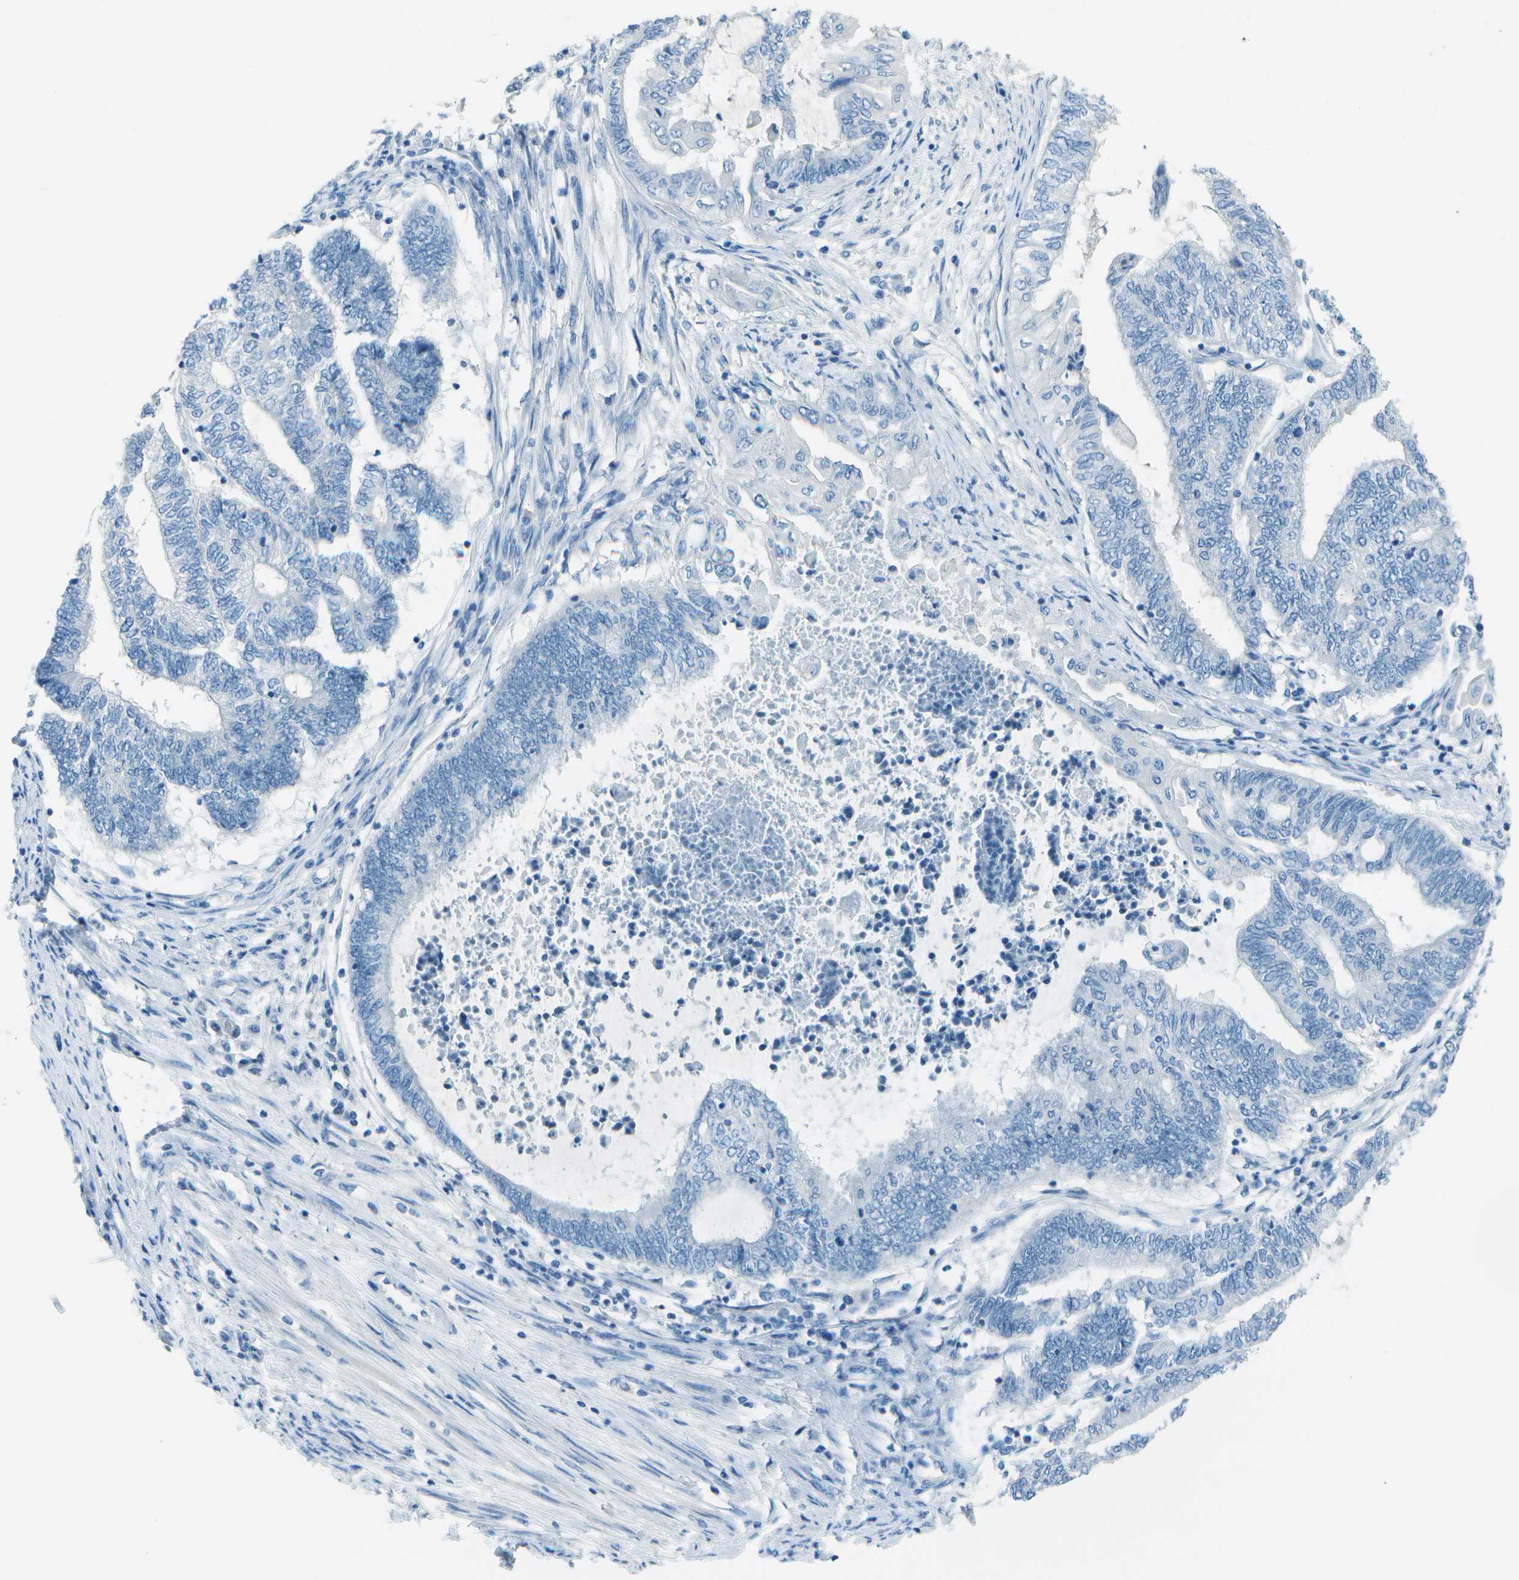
{"staining": {"intensity": "negative", "quantity": "none", "location": "none"}, "tissue": "endometrial cancer", "cell_type": "Tumor cells", "image_type": "cancer", "snomed": [{"axis": "morphology", "description": "Adenocarcinoma, NOS"}, {"axis": "topography", "description": "Uterus"}, {"axis": "topography", "description": "Endometrium"}], "caption": "Tumor cells are negative for brown protein staining in endometrial cancer (adenocarcinoma). (DAB immunohistochemistry (IHC), high magnification).", "gene": "FGF1", "patient": {"sex": "female", "age": 70}}